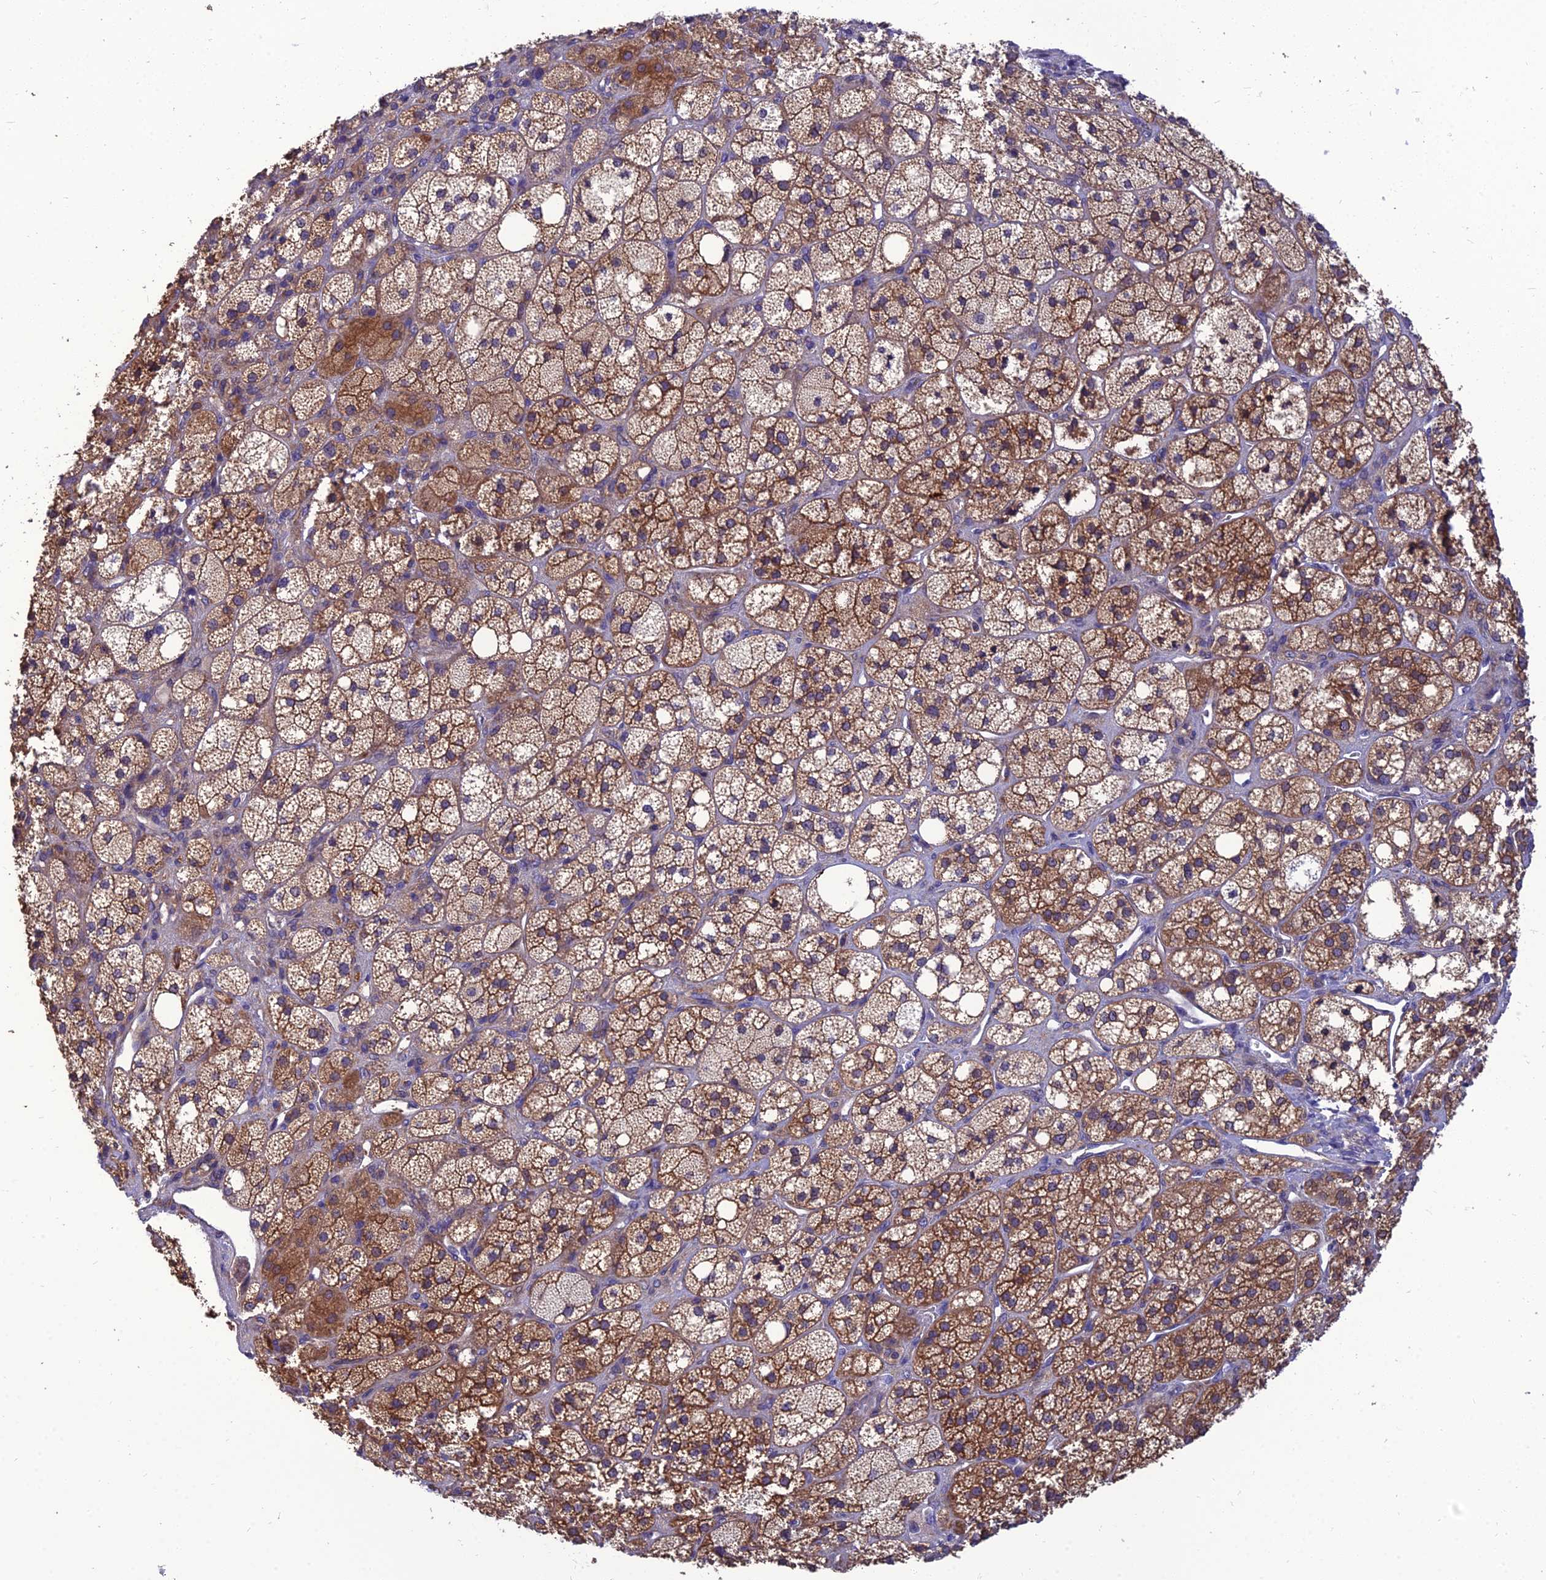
{"staining": {"intensity": "moderate", "quantity": ">75%", "location": "cytoplasmic/membranous"}, "tissue": "adrenal gland", "cell_type": "Glandular cells", "image_type": "normal", "snomed": [{"axis": "morphology", "description": "Normal tissue, NOS"}, {"axis": "topography", "description": "Adrenal gland"}], "caption": "A medium amount of moderate cytoplasmic/membranous positivity is identified in about >75% of glandular cells in benign adrenal gland. (DAB (3,3'-diaminobenzidine) IHC with brightfield microscopy, high magnification).", "gene": "UMAD1", "patient": {"sex": "male", "age": 61}}